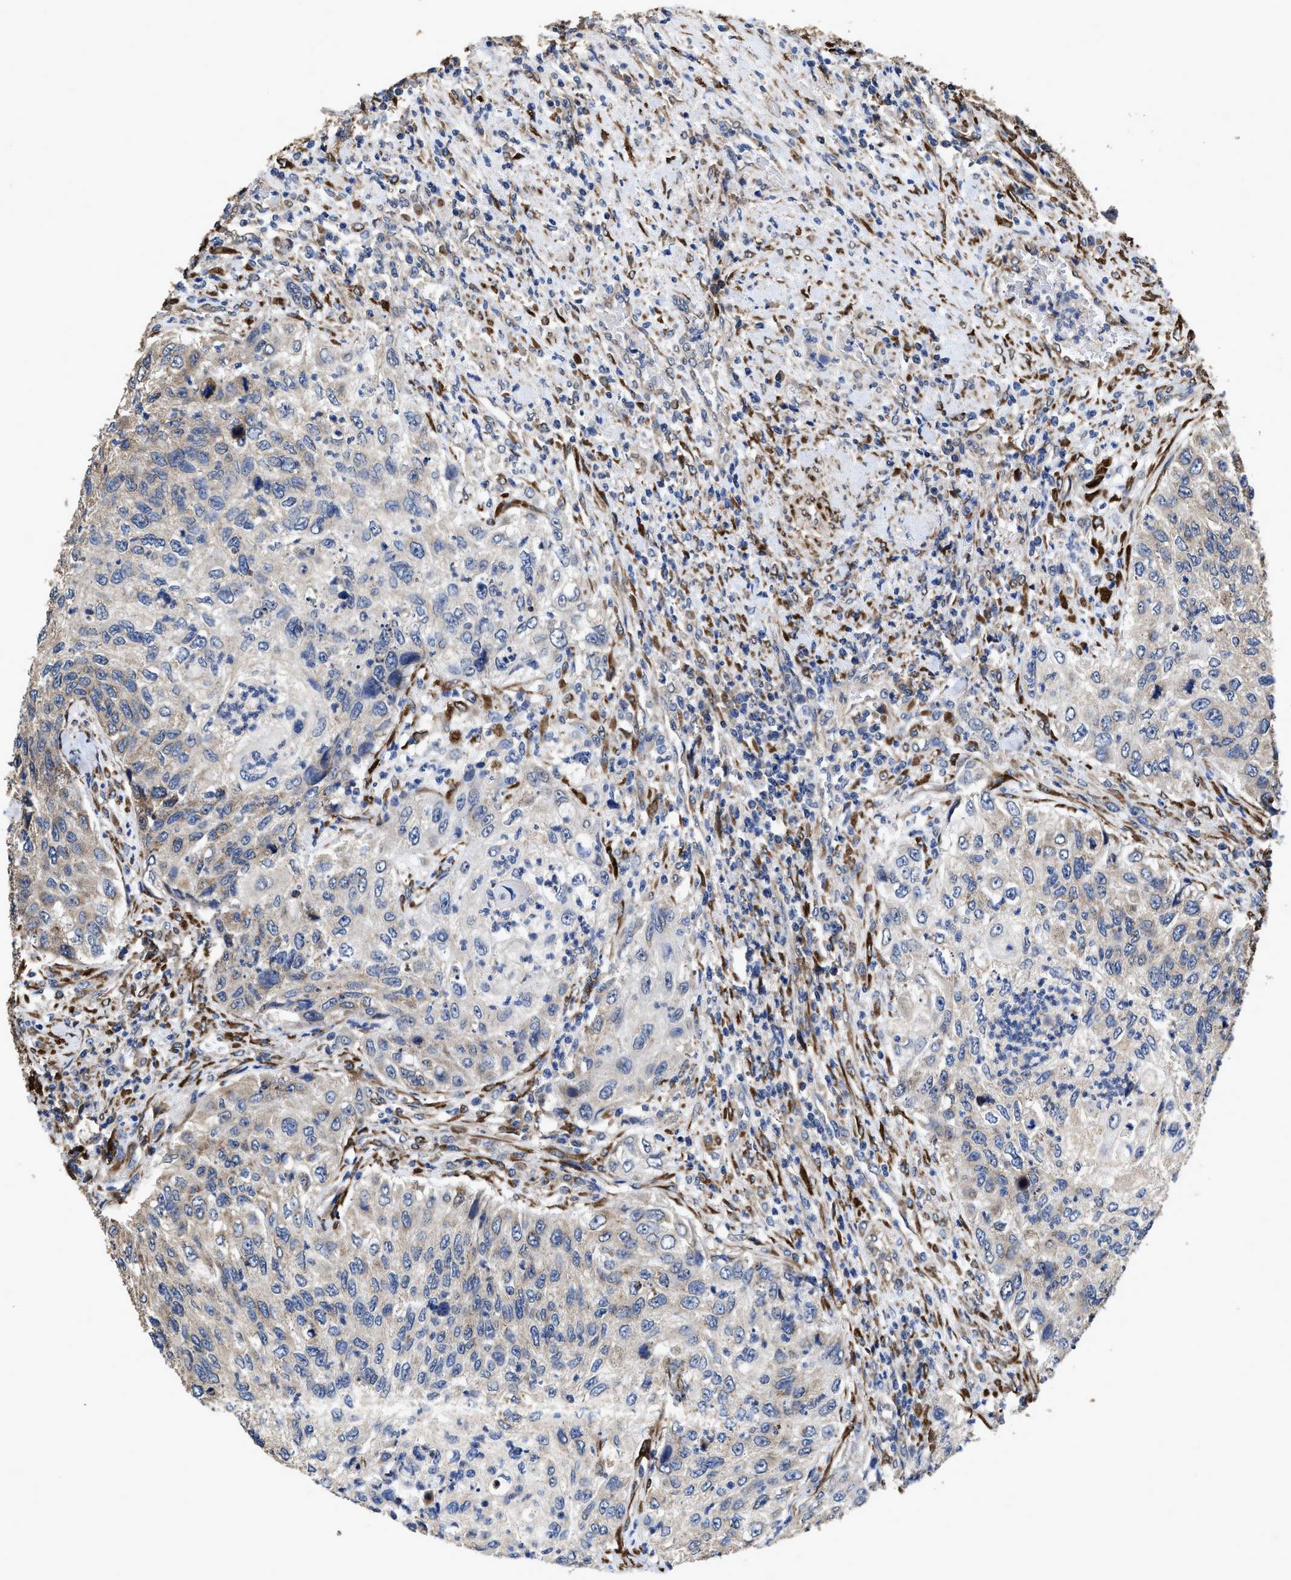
{"staining": {"intensity": "weak", "quantity": "<25%", "location": "cytoplasmic/membranous"}, "tissue": "urothelial cancer", "cell_type": "Tumor cells", "image_type": "cancer", "snomed": [{"axis": "morphology", "description": "Urothelial carcinoma, High grade"}, {"axis": "topography", "description": "Urinary bladder"}], "caption": "Immunohistochemical staining of human high-grade urothelial carcinoma exhibits no significant staining in tumor cells.", "gene": "IDNK", "patient": {"sex": "female", "age": 60}}